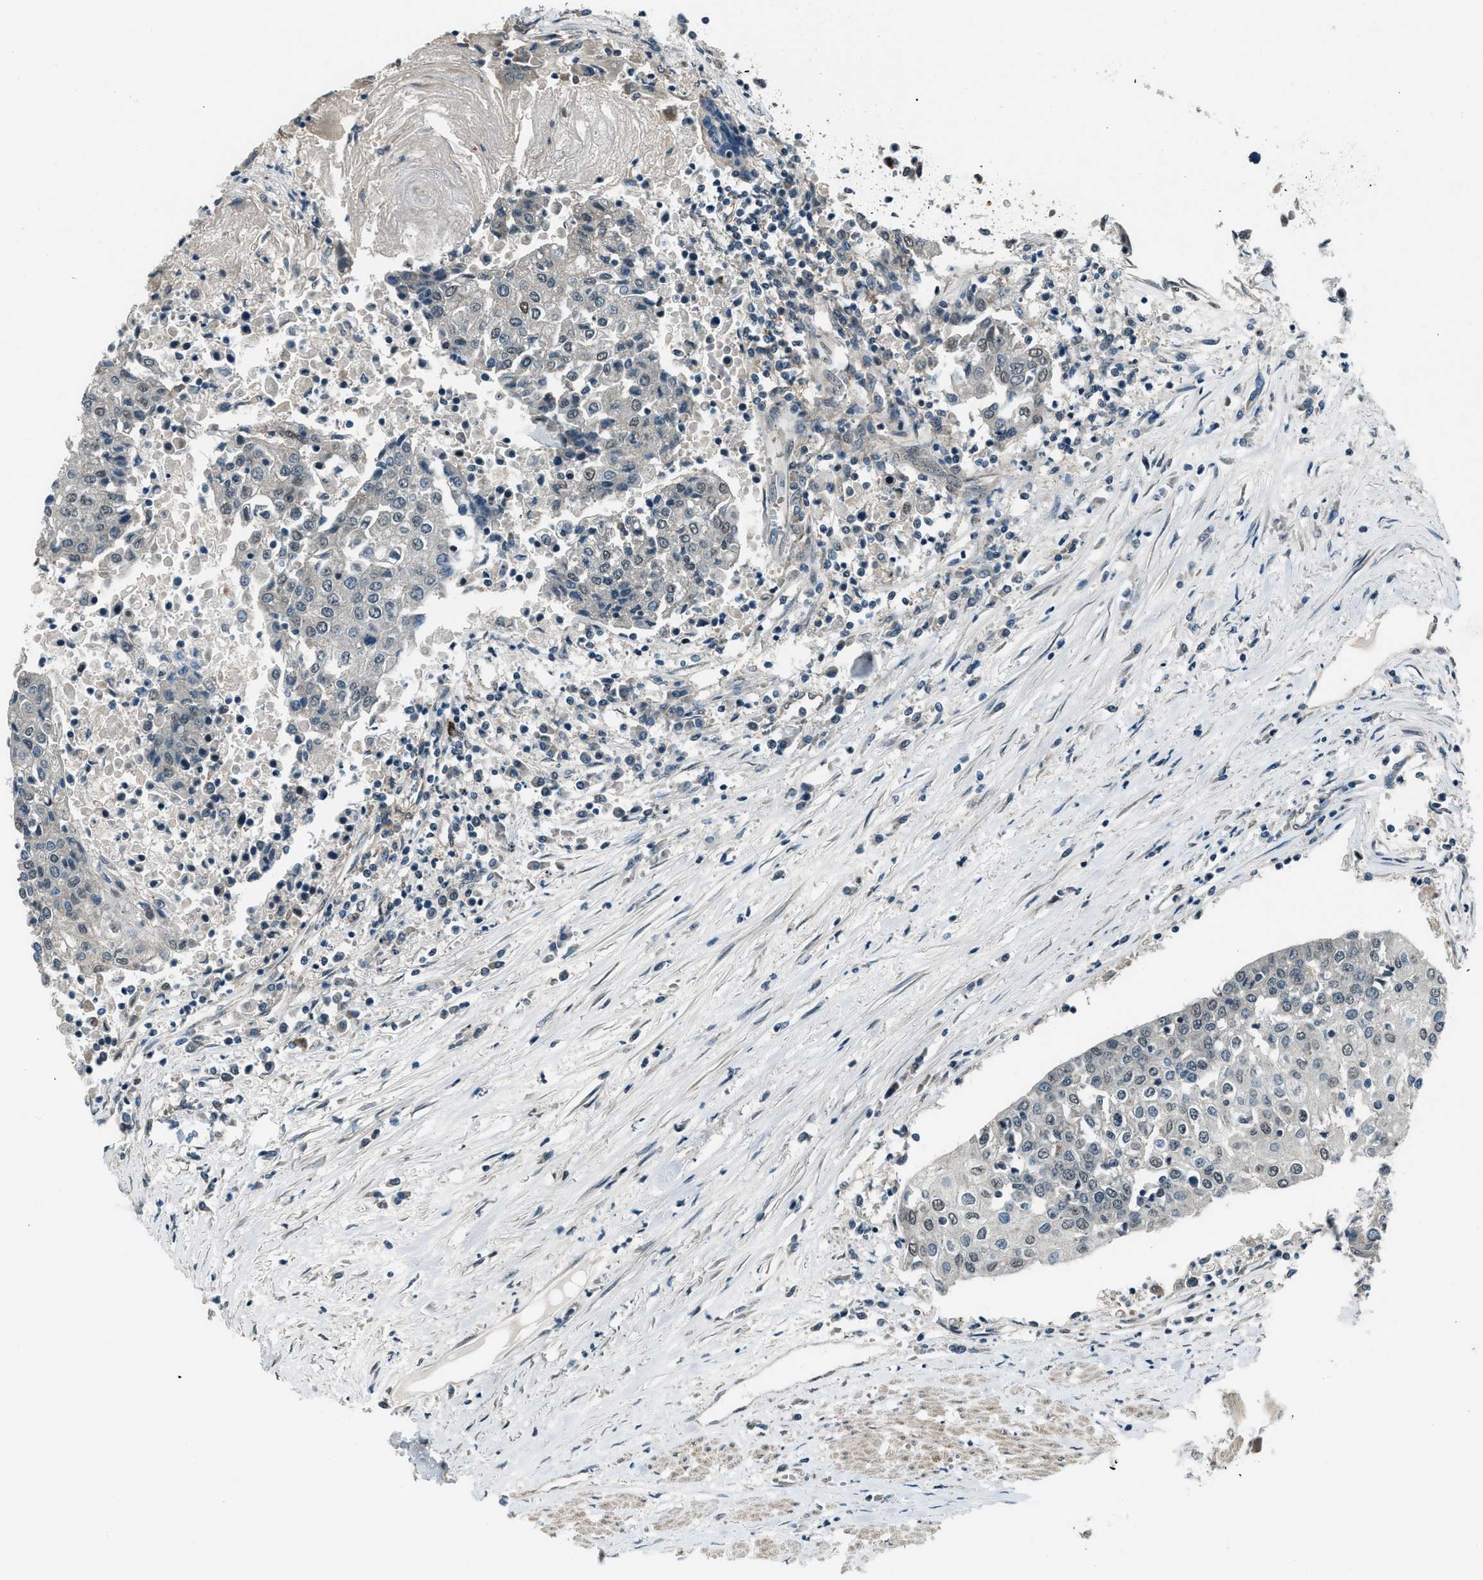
{"staining": {"intensity": "negative", "quantity": "none", "location": "none"}, "tissue": "urothelial cancer", "cell_type": "Tumor cells", "image_type": "cancer", "snomed": [{"axis": "morphology", "description": "Urothelial carcinoma, High grade"}, {"axis": "topography", "description": "Urinary bladder"}], "caption": "A high-resolution photomicrograph shows immunohistochemistry (IHC) staining of high-grade urothelial carcinoma, which shows no significant positivity in tumor cells.", "gene": "SVIL", "patient": {"sex": "female", "age": 85}}